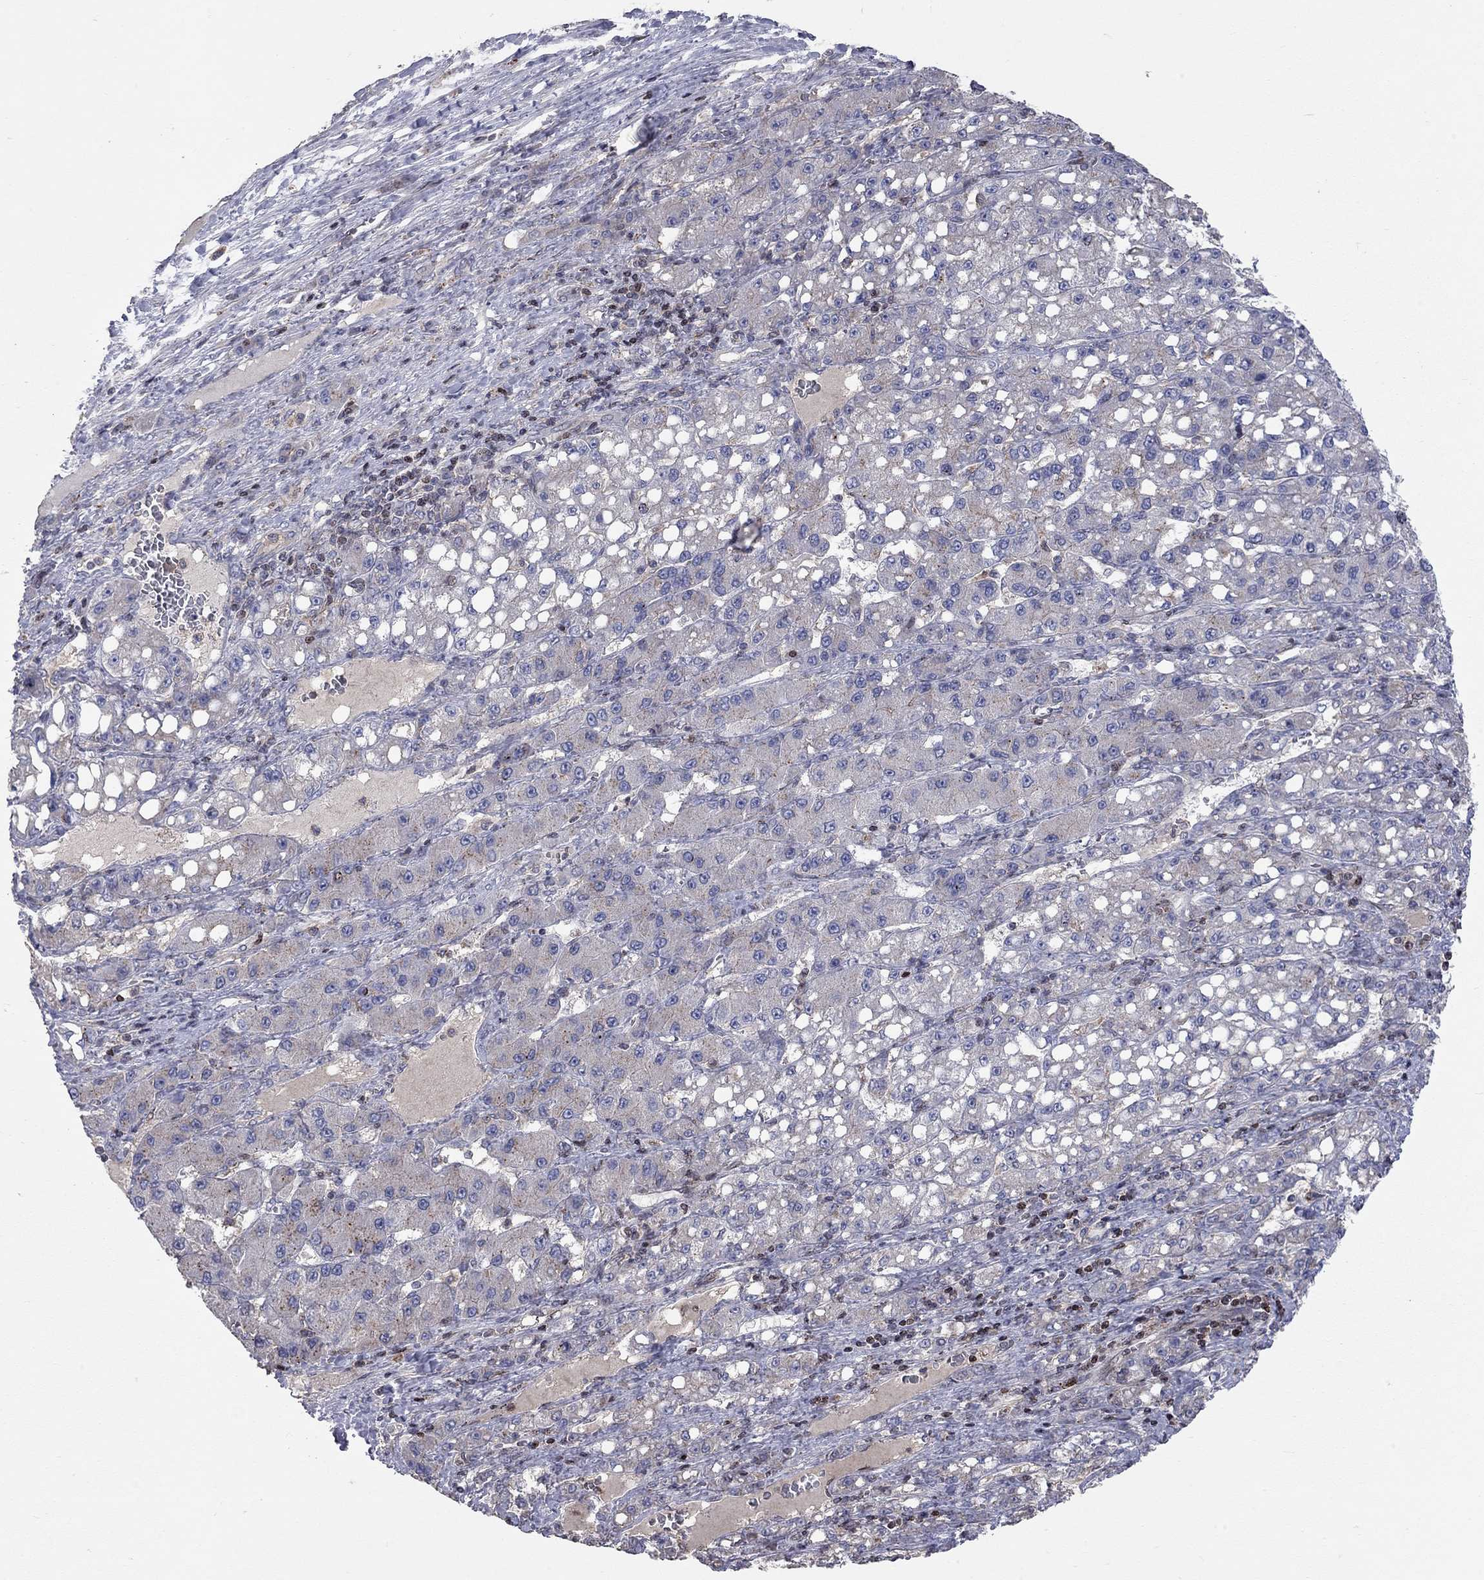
{"staining": {"intensity": "negative", "quantity": "none", "location": "none"}, "tissue": "liver cancer", "cell_type": "Tumor cells", "image_type": "cancer", "snomed": [{"axis": "morphology", "description": "Carcinoma, Hepatocellular, NOS"}, {"axis": "topography", "description": "Liver"}], "caption": "Immunohistochemistry (IHC) of liver cancer displays no positivity in tumor cells.", "gene": "ERN2", "patient": {"sex": "female", "age": 65}}